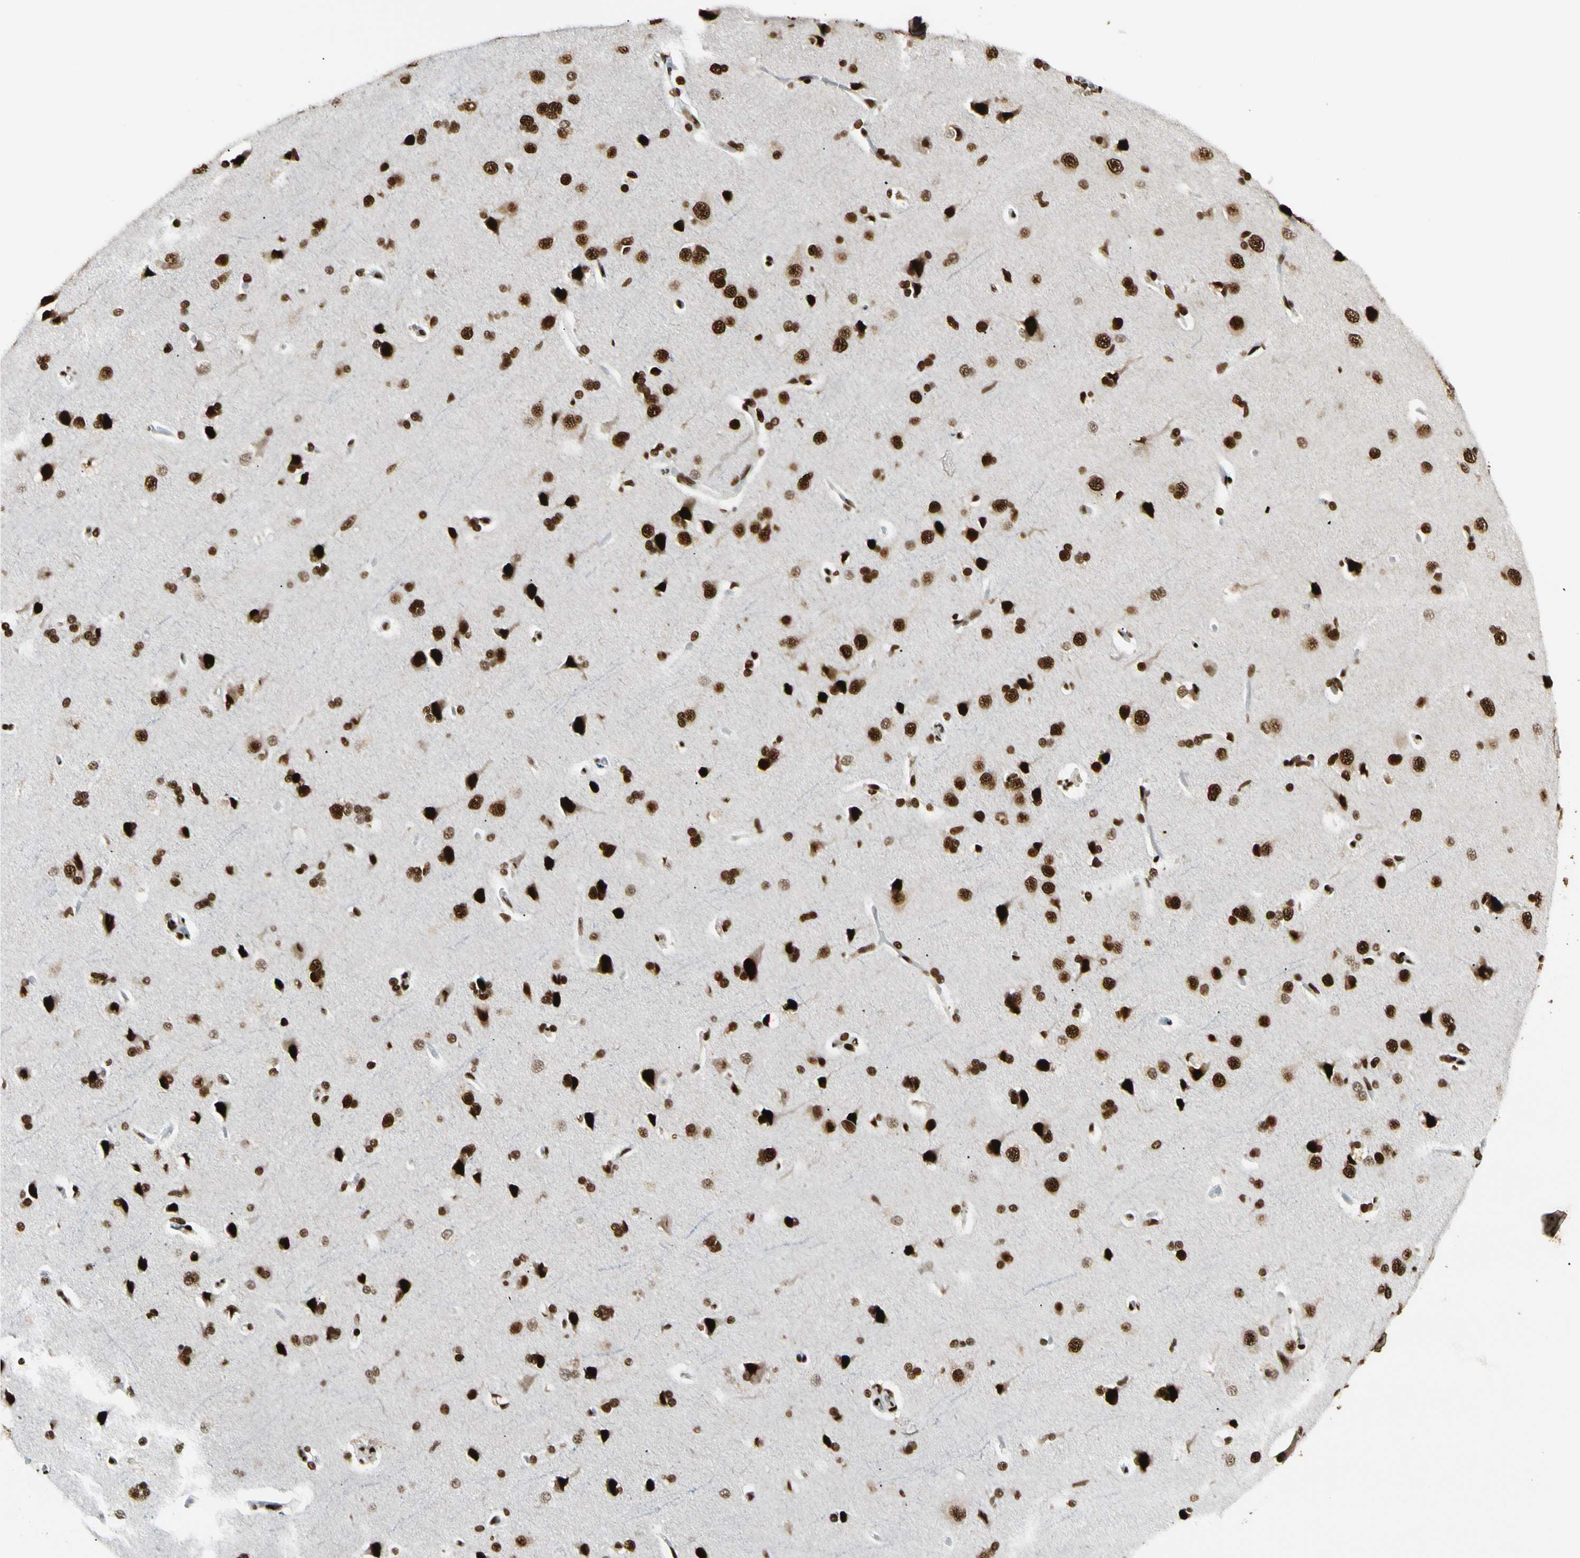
{"staining": {"intensity": "strong", "quantity": ">75%", "location": "nuclear"}, "tissue": "cerebral cortex", "cell_type": "Endothelial cells", "image_type": "normal", "snomed": [{"axis": "morphology", "description": "Normal tissue, NOS"}, {"axis": "topography", "description": "Cerebral cortex"}], "caption": "This image demonstrates IHC staining of unremarkable cerebral cortex, with high strong nuclear staining in about >75% of endothelial cells.", "gene": "FUS", "patient": {"sex": "male", "age": 62}}